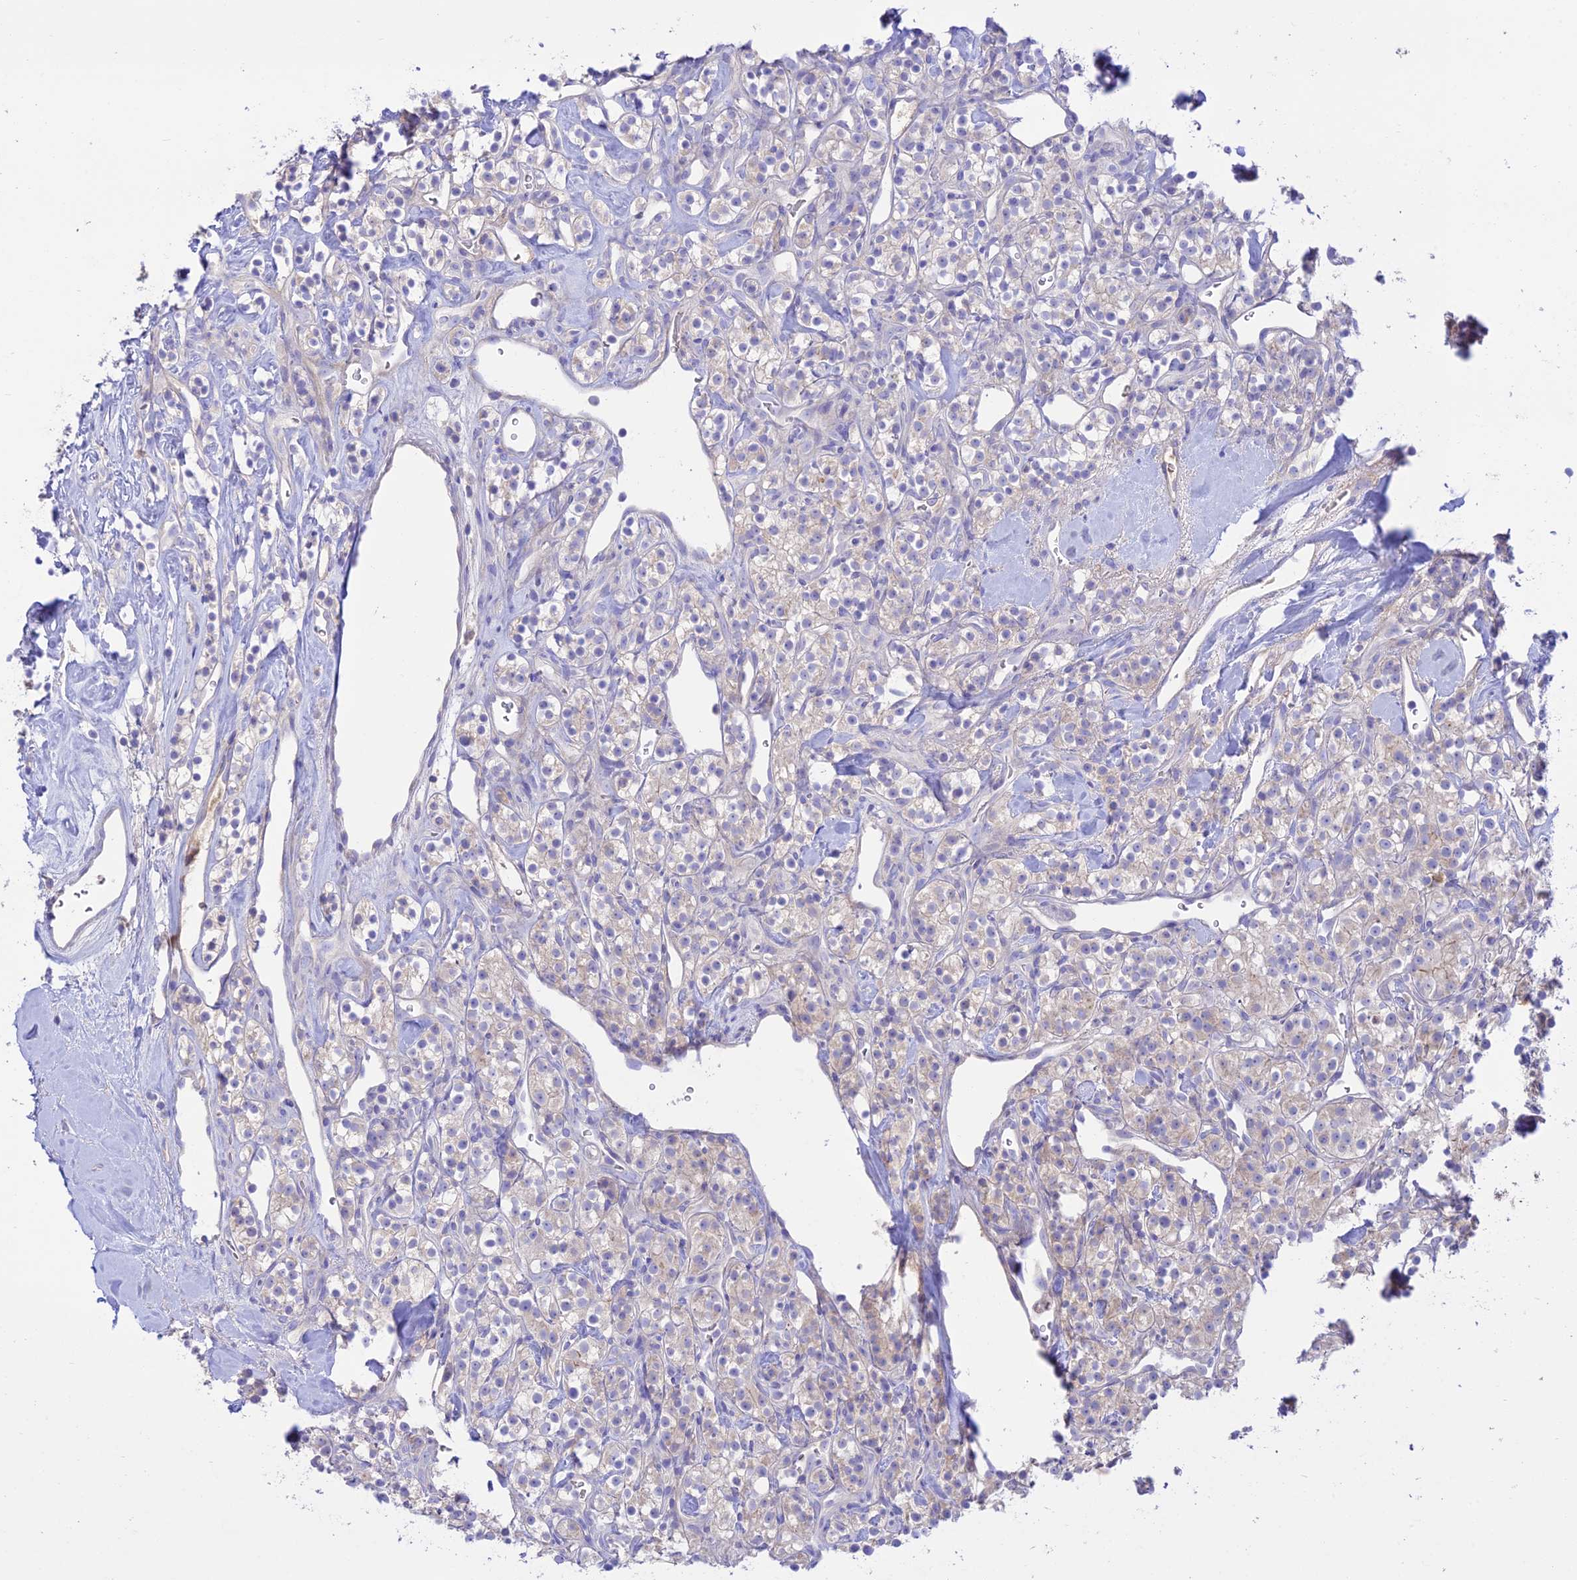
{"staining": {"intensity": "negative", "quantity": "none", "location": "none"}, "tissue": "renal cancer", "cell_type": "Tumor cells", "image_type": "cancer", "snomed": [{"axis": "morphology", "description": "Adenocarcinoma, NOS"}, {"axis": "topography", "description": "Kidney"}], "caption": "Tumor cells are negative for brown protein staining in renal cancer.", "gene": "NLRP9", "patient": {"sex": "male", "age": 77}}